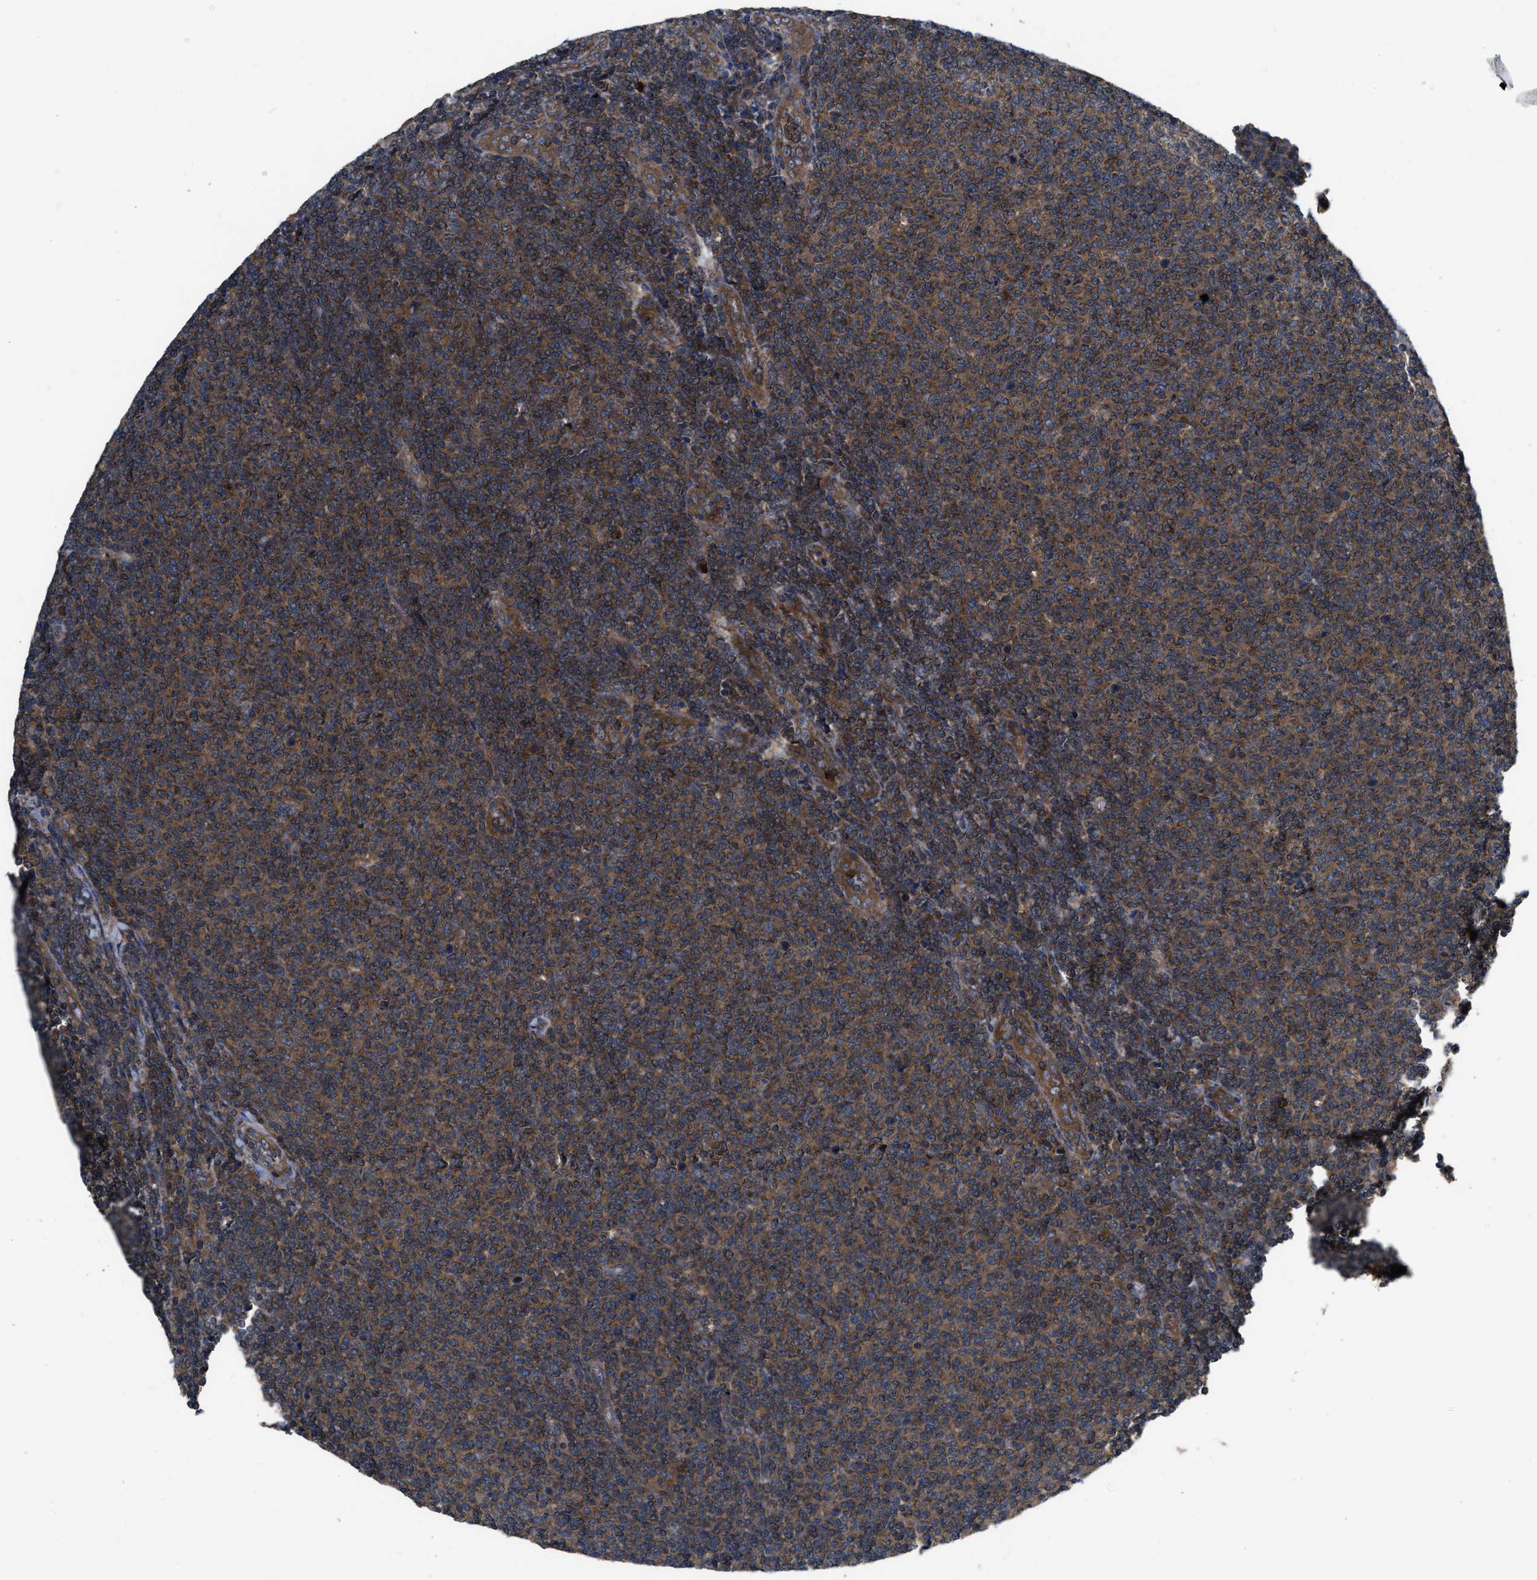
{"staining": {"intensity": "moderate", "quantity": ">75%", "location": "cytoplasmic/membranous"}, "tissue": "lymphoma", "cell_type": "Tumor cells", "image_type": "cancer", "snomed": [{"axis": "morphology", "description": "Malignant lymphoma, non-Hodgkin's type, Low grade"}, {"axis": "topography", "description": "Lymph node"}], "caption": "The micrograph reveals immunohistochemical staining of low-grade malignant lymphoma, non-Hodgkin's type. There is moderate cytoplasmic/membranous expression is present in approximately >75% of tumor cells.", "gene": "USP25", "patient": {"sex": "male", "age": 66}}